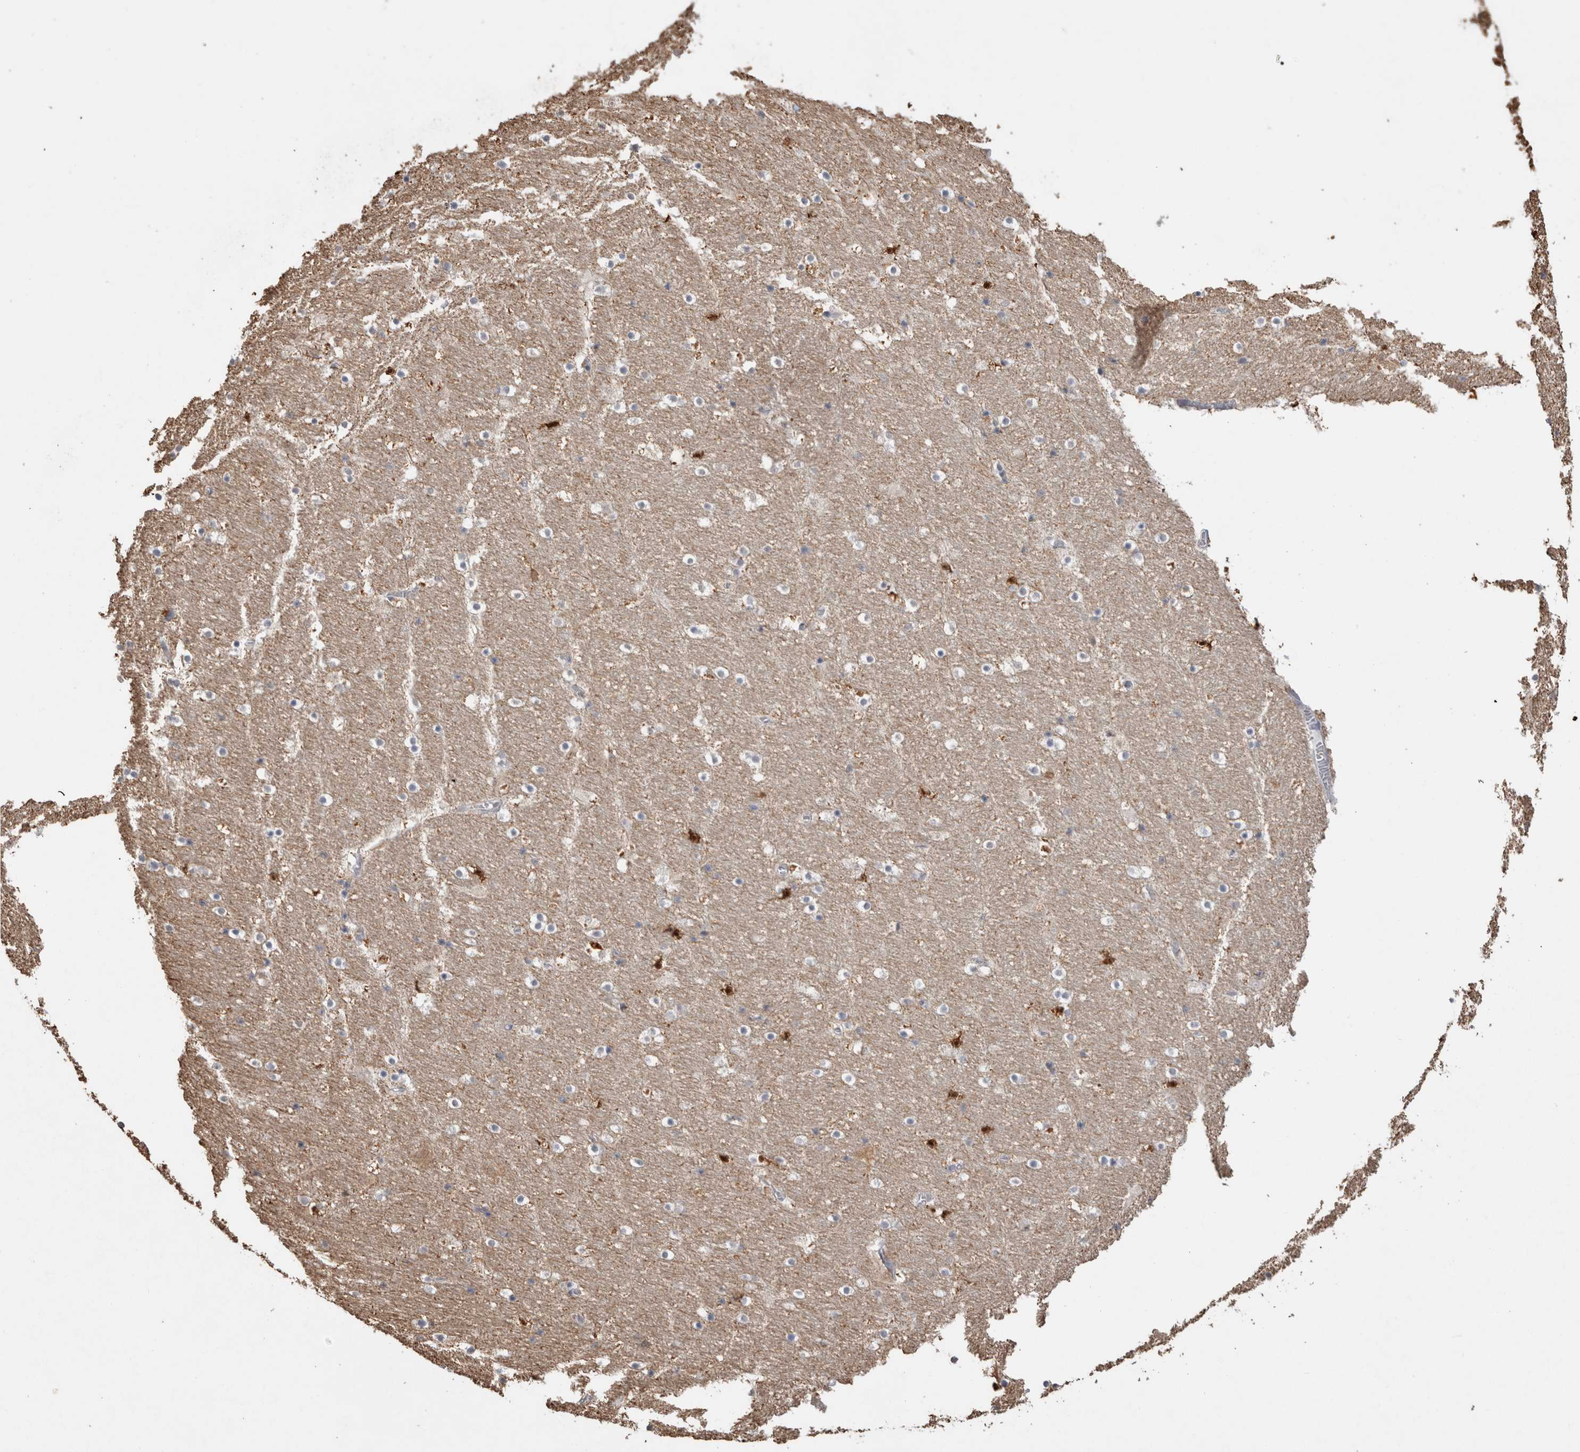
{"staining": {"intensity": "moderate", "quantity": "<25%", "location": "cytoplasmic/membranous,nuclear"}, "tissue": "hippocampus", "cell_type": "Glial cells", "image_type": "normal", "snomed": [{"axis": "morphology", "description": "Normal tissue, NOS"}, {"axis": "topography", "description": "Hippocampus"}], "caption": "DAB (3,3'-diaminobenzidine) immunohistochemical staining of benign human hippocampus shows moderate cytoplasmic/membranous,nuclear protein positivity in approximately <25% of glial cells.", "gene": "FABP7", "patient": {"sex": "male", "age": 45}}